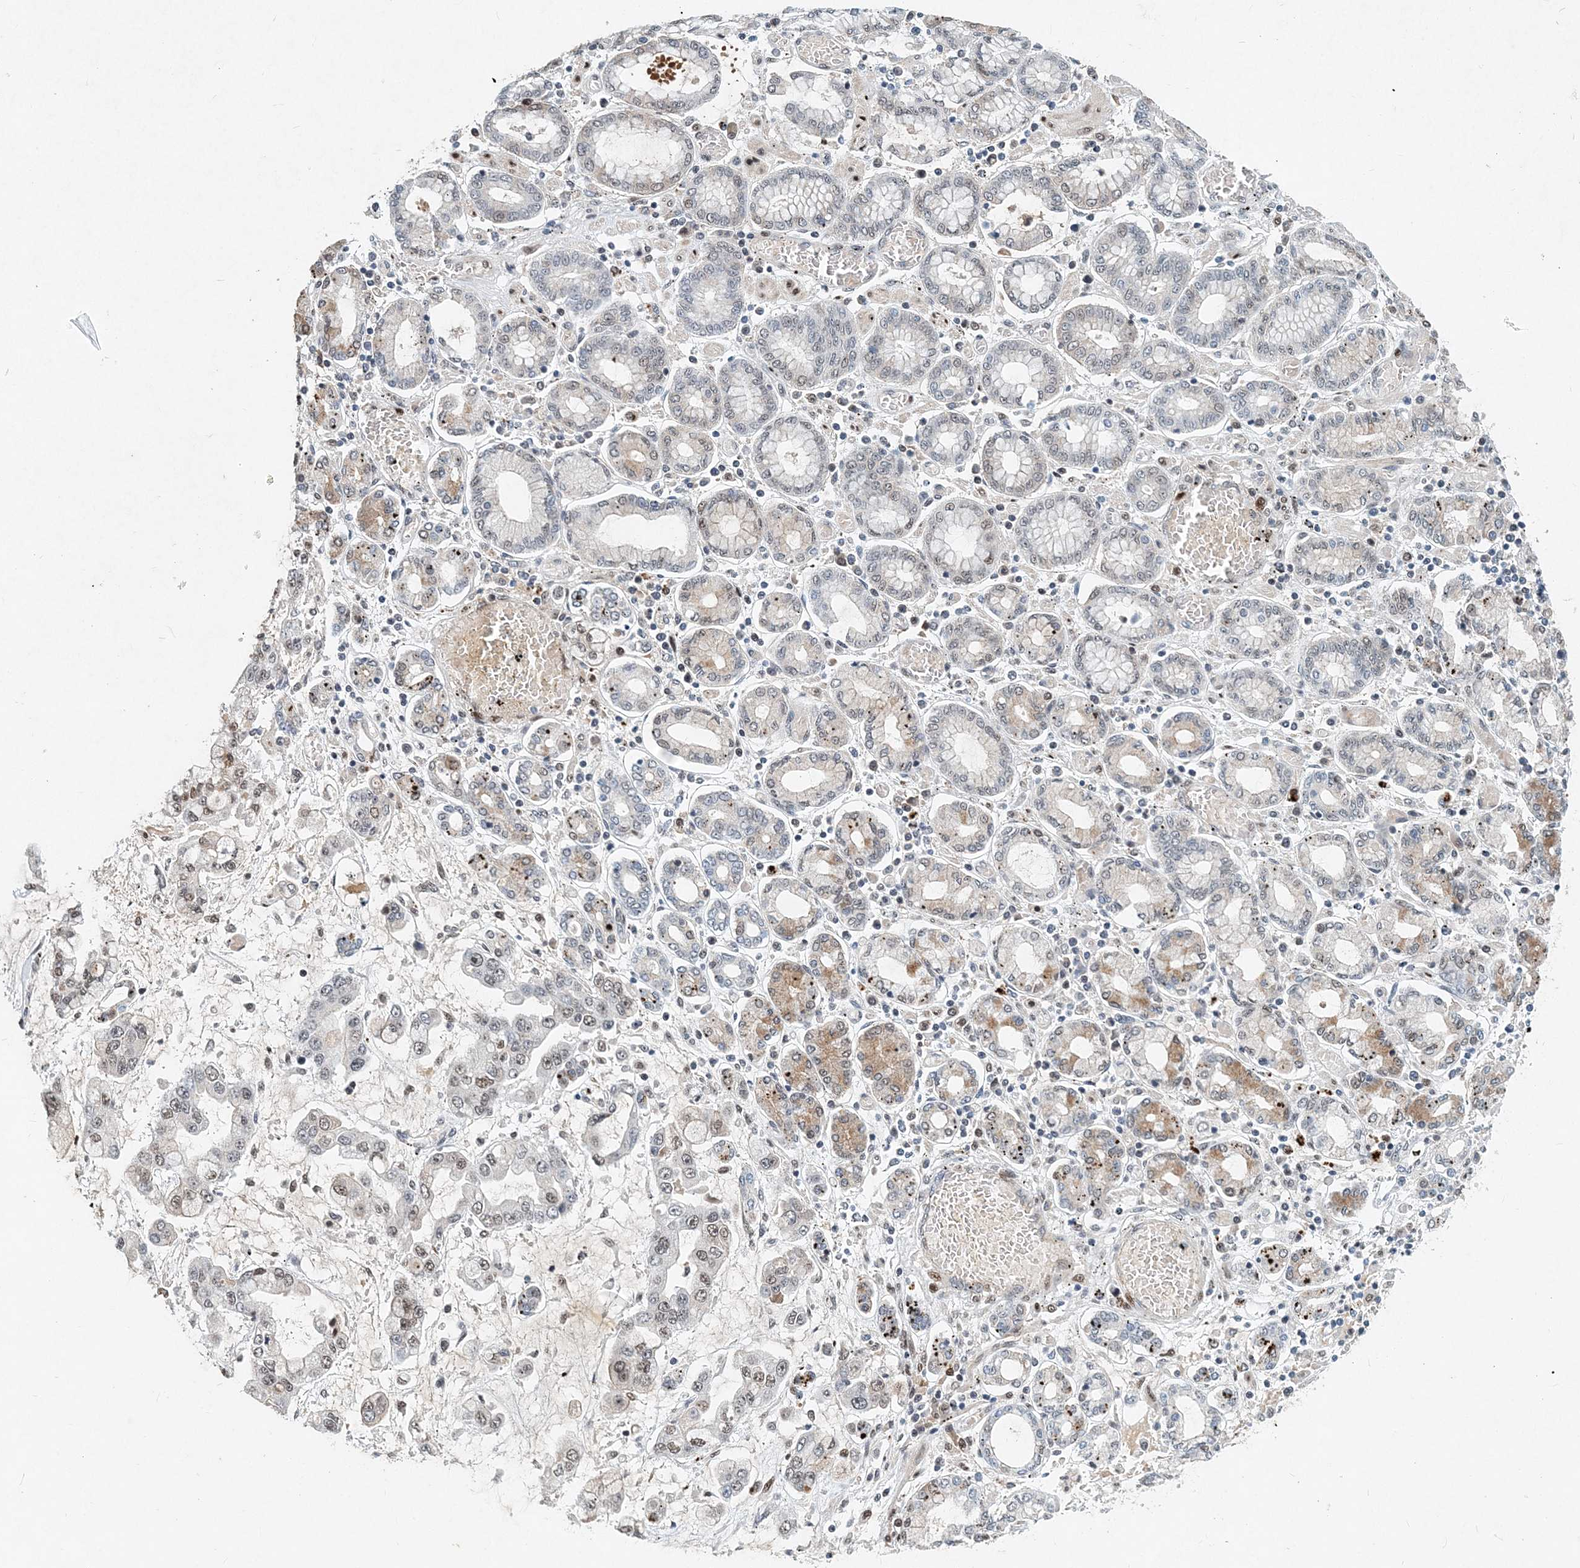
{"staining": {"intensity": "weak", "quantity": "<25%", "location": "nuclear"}, "tissue": "stomach cancer", "cell_type": "Tumor cells", "image_type": "cancer", "snomed": [{"axis": "morphology", "description": "Normal tissue, NOS"}, {"axis": "morphology", "description": "Adenocarcinoma, NOS"}, {"axis": "topography", "description": "Stomach, upper"}, {"axis": "topography", "description": "Stomach"}], "caption": "Immunohistochemical staining of human stomach cancer demonstrates no significant staining in tumor cells.", "gene": "KPNA4", "patient": {"sex": "male", "age": 76}}